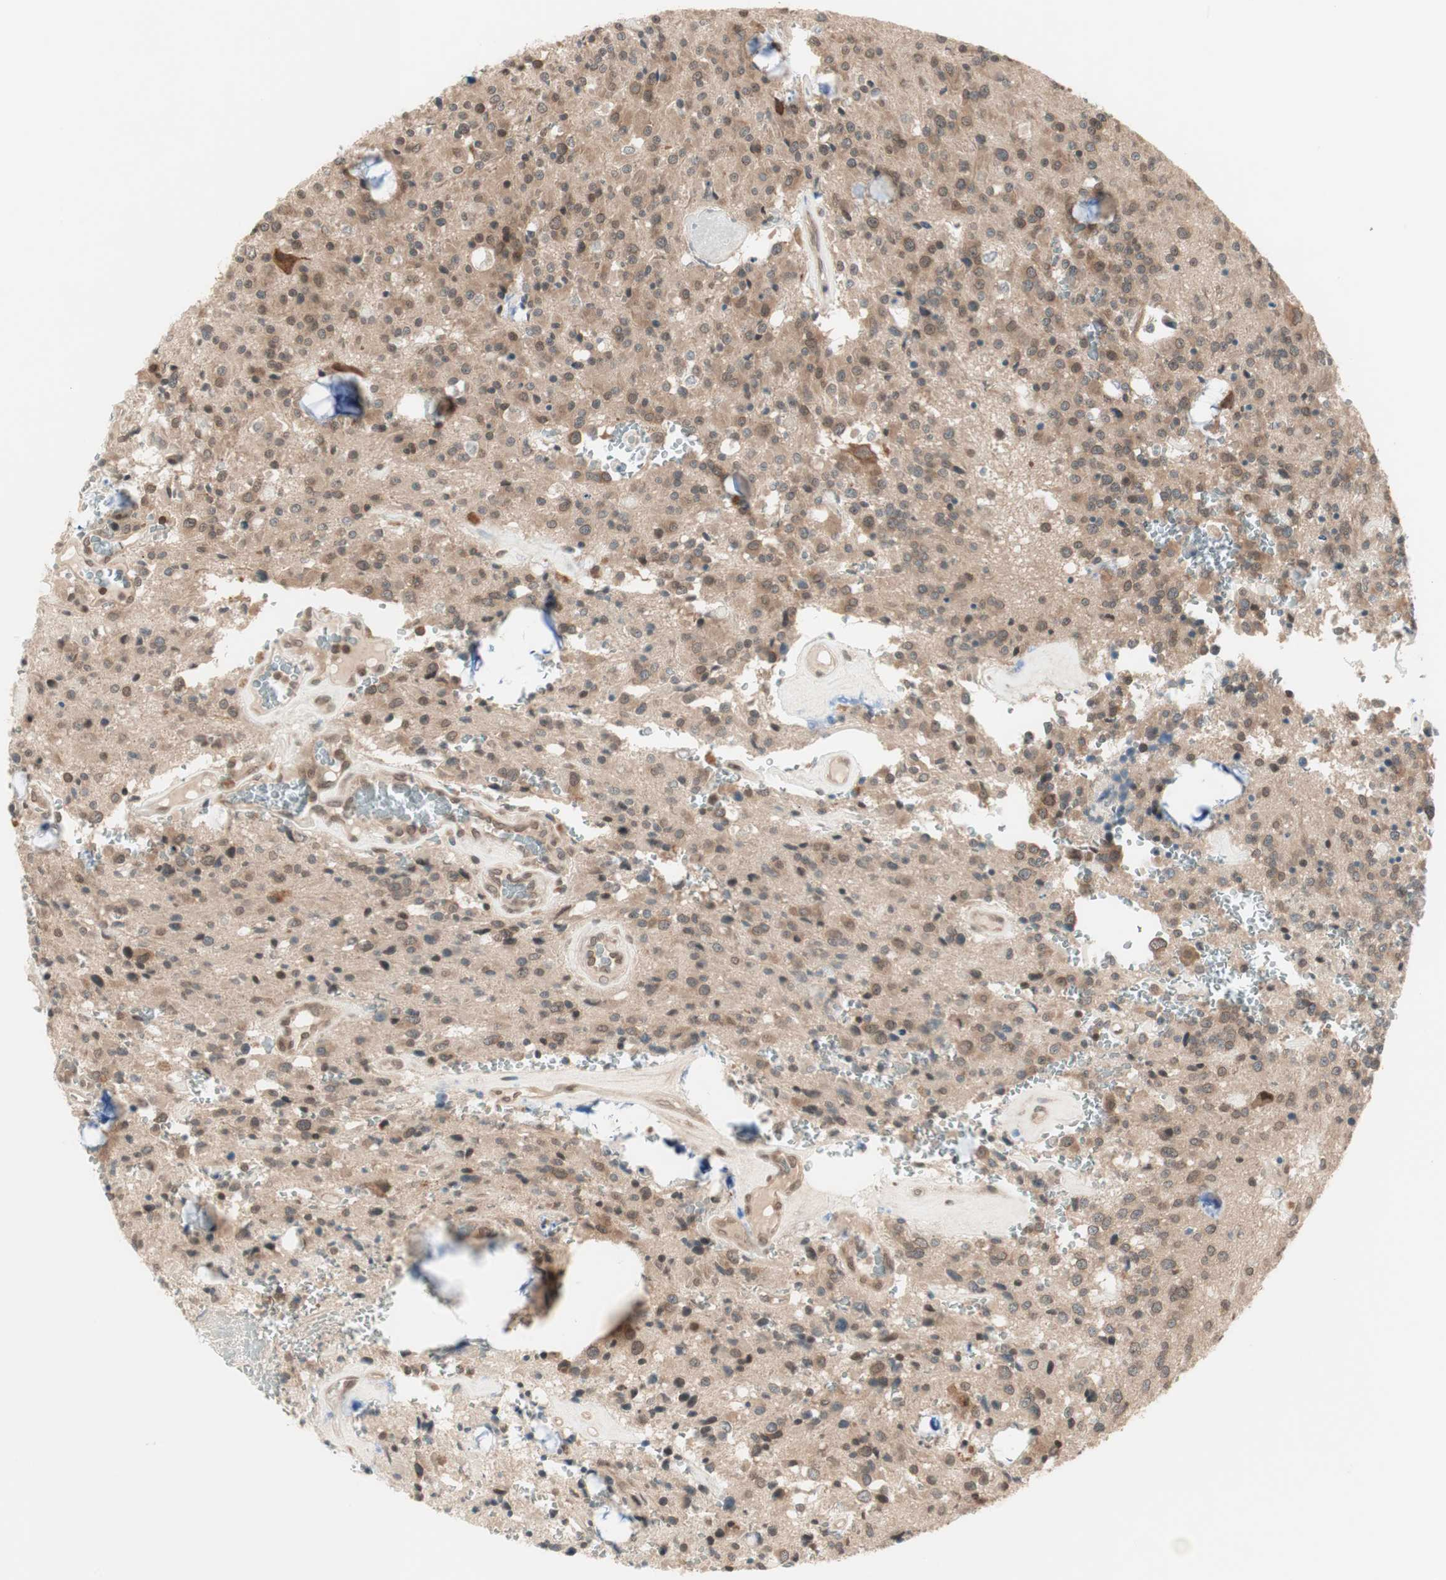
{"staining": {"intensity": "weak", "quantity": "25%-75%", "location": "cytoplasmic/membranous"}, "tissue": "glioma", "cell_type": "Tumor cells", "image_type": "cancer", "snomed": [{"axis": "morphology", "description": "Glioma, malignant, Low grade"}, {"axis": "topography", "description": "Brain"}], "caption": "Weak cytoplasmic/membranous expression is seen in approximately 25%-75% of tumor cells in malignant glioma (low-grade). (IHC, brightfield microscopy, high magnification).", "gene": "UBE2I", "patient": {"sex": "male", "age": 58}}